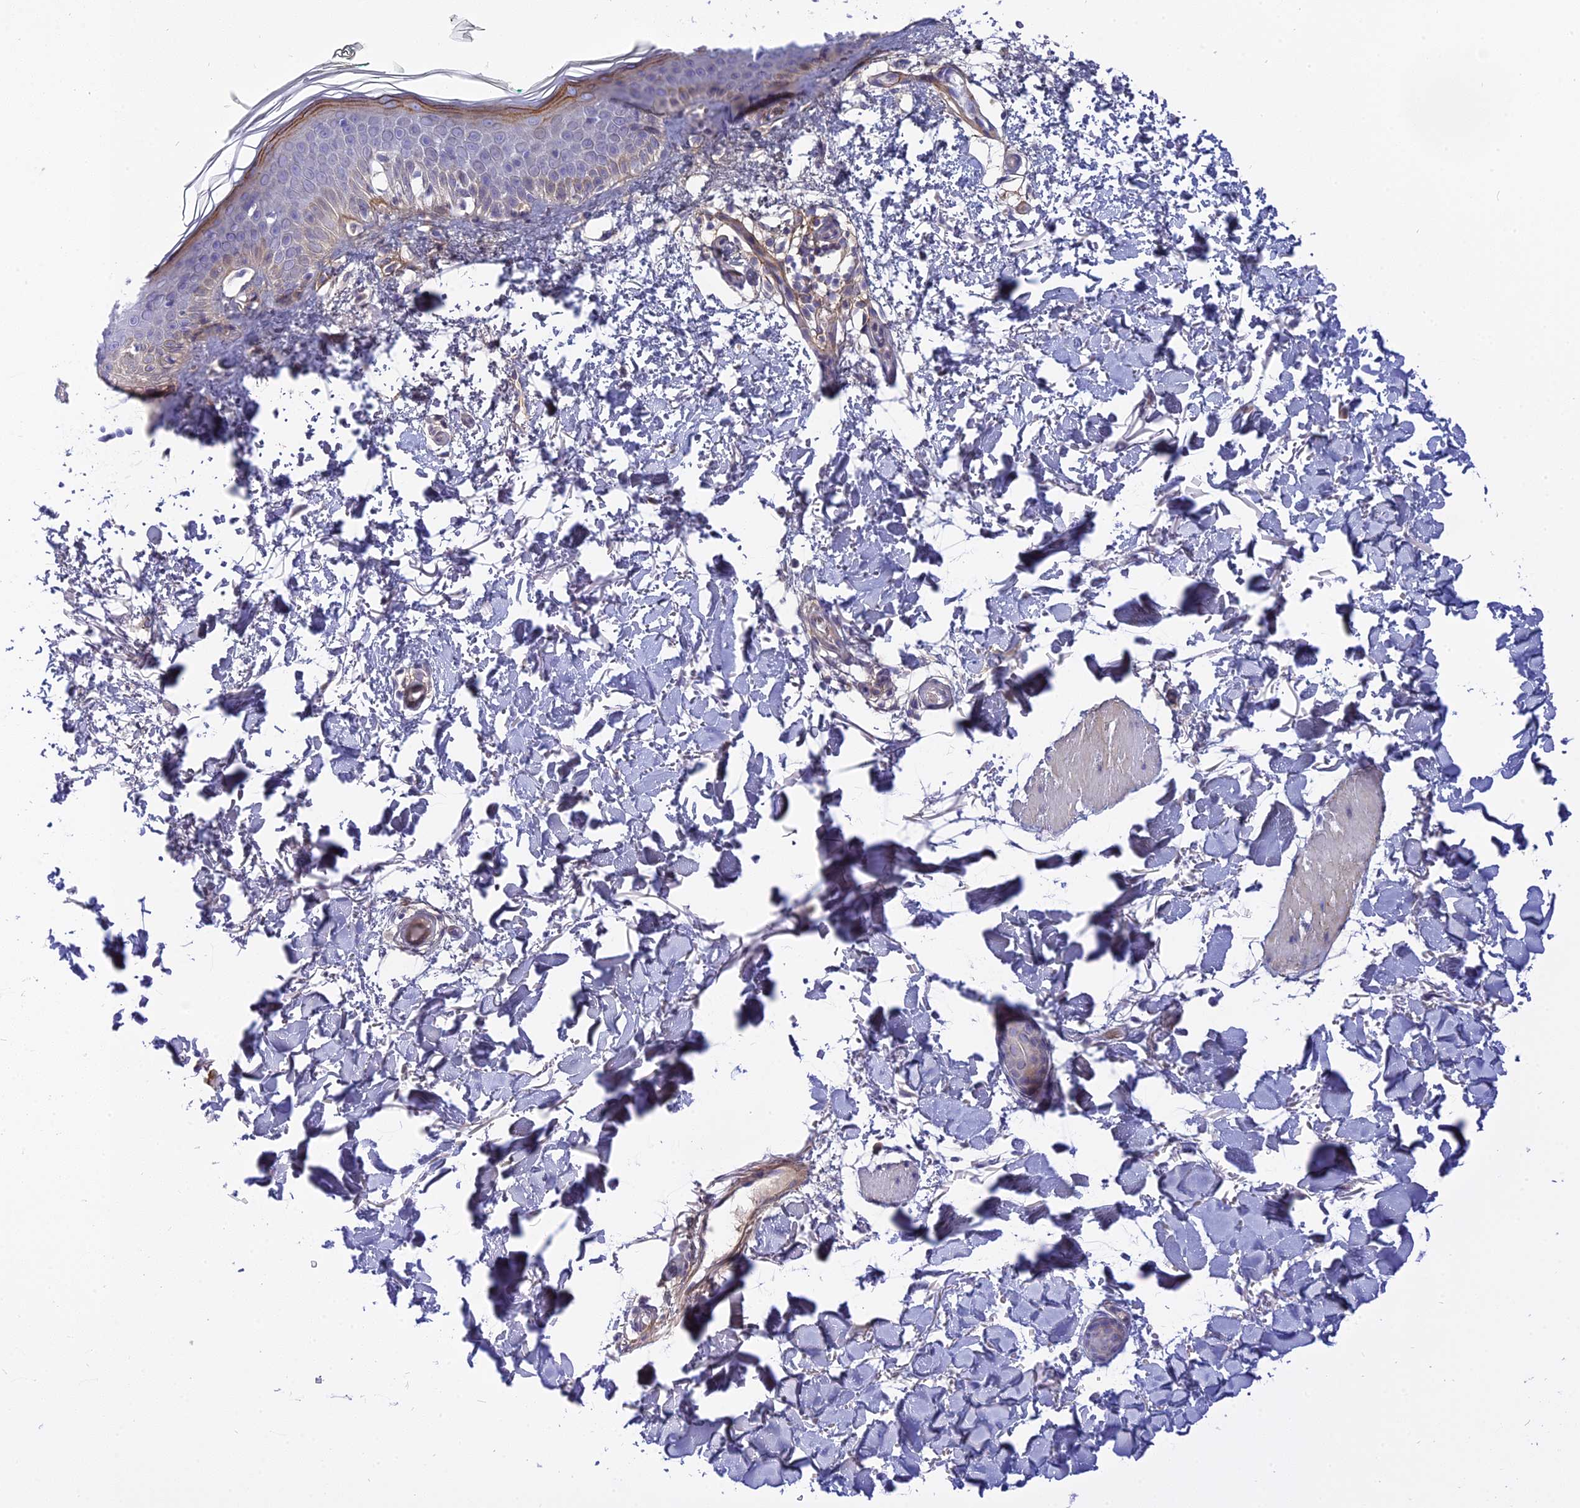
{"staining": {"intensity": "negative", "quantity": "none", "location": "none"}, "tissue": "skin", "cell_type": "Fibroblasts", "image_type": "normal", "snomed": [{"axis": "morphology", "description": "Normal tissue, NOS"}, {"axis": "topography", "description": "Skin"}], "caption": "IHC of normal human skin reveals no staining in fibroblasts.", "gene": "MBD3L1", "patient": {"sex": "male", "age": 62}}